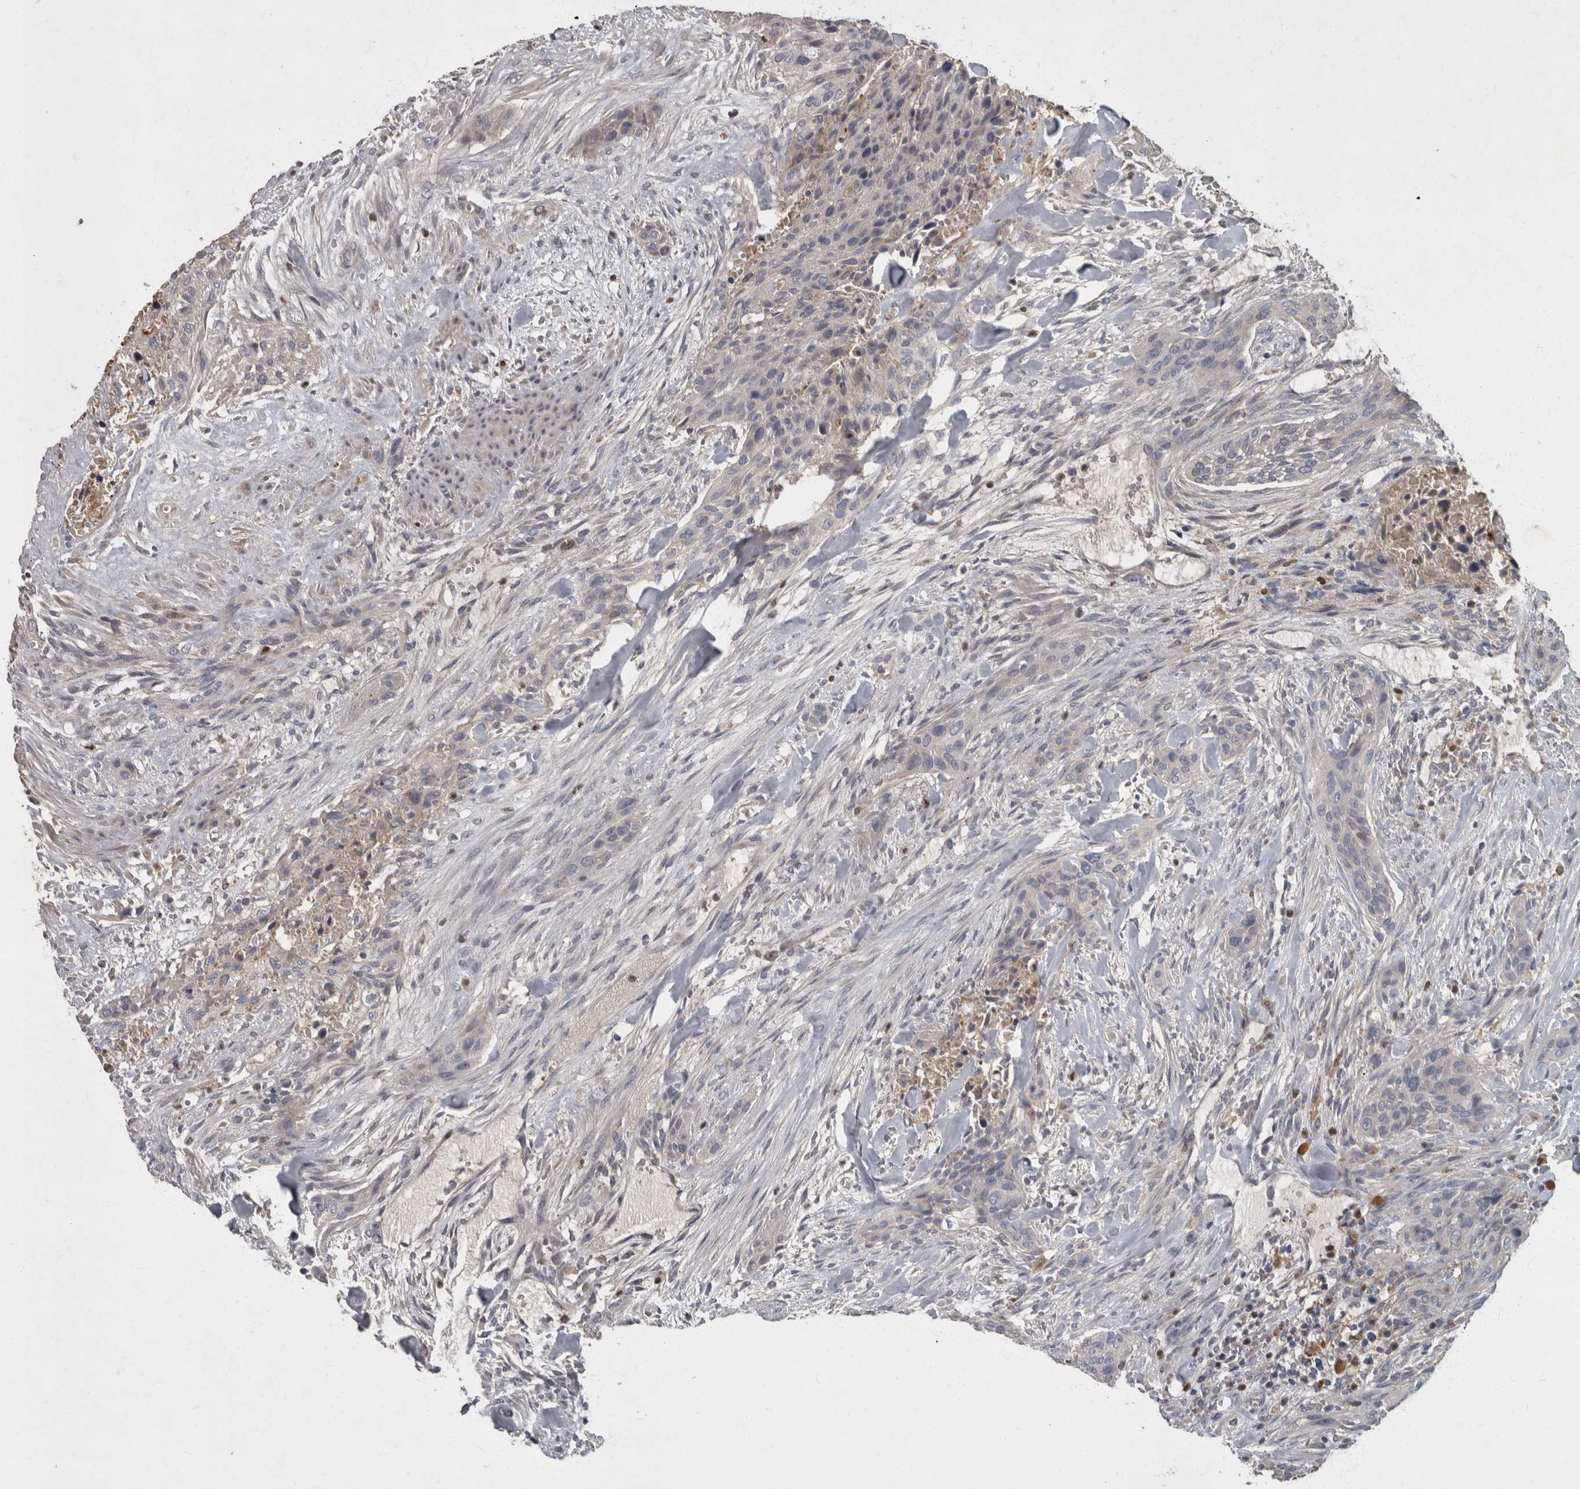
{"staining": {"intensity": "negative", "quantity": "none", "location": "none"}, "tissue": "urothelial cancer", "cell_type": "Tumor cells", "image_type": "cancer", "snomed": [{"axis": "morphology", "description": "Urothelial carcinoma, High grade"}, {"axis": "topography", "description": "Urinary bladder"}], "caption": "Urothelial cancer stained for a protein using IHC shows no staining tumor cells.", "gene": "PPP1R3C", "patient": {"sex": "male", "age": 35}}